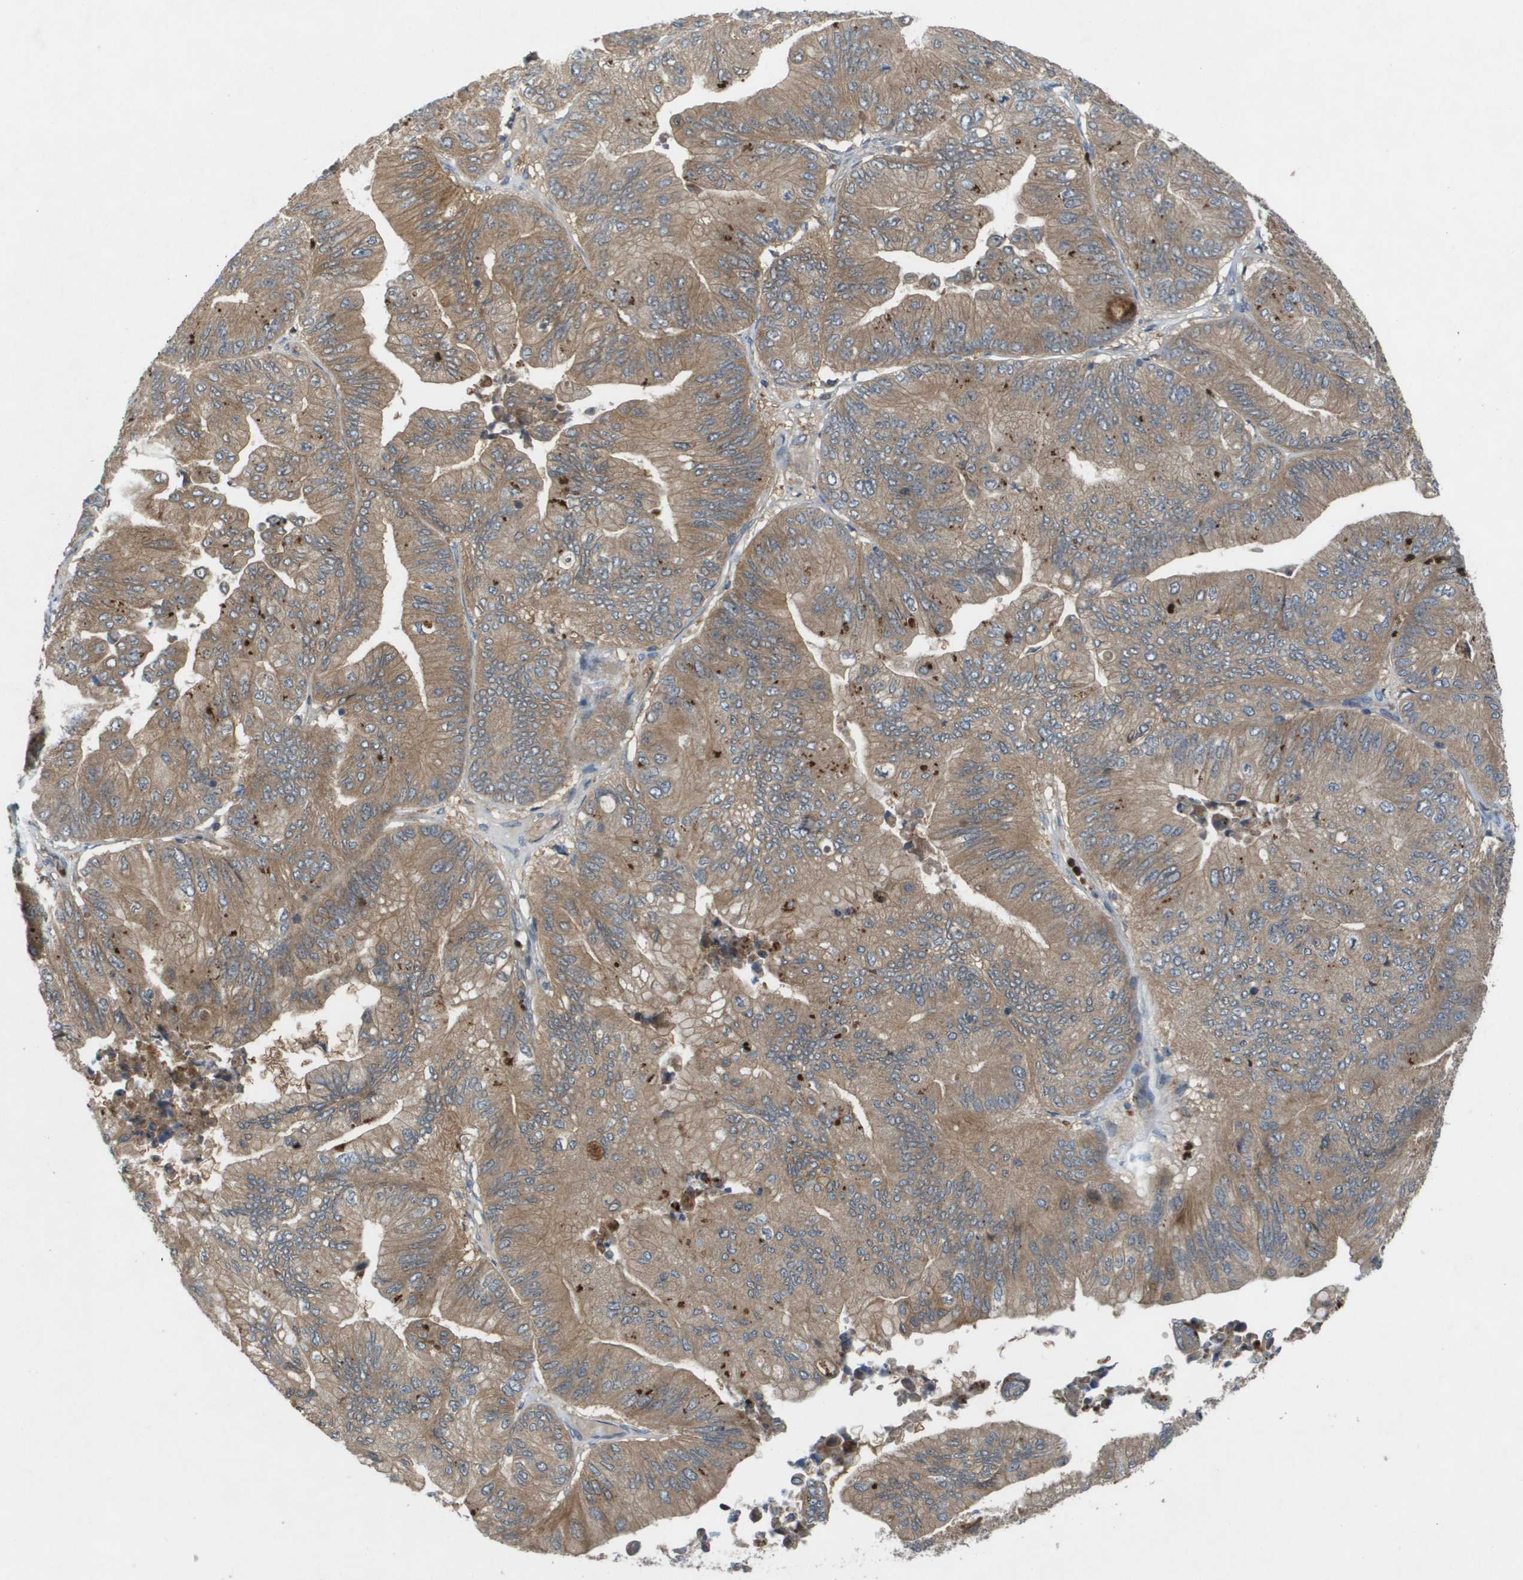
{"staining": {"intensity": "moderate", "quantity": ">75%", "location": "cytoplasmic/membranous"}, "tissue": "ovarian cancer", "cell_type": "Tumor cells", "image_type": "cancer", "snomed": [{"axis": "morphology", "description": "Cystadenocarcinoma, mucinous, NOS"}, {"axis": "topography", "description": "Ovary"}], "caption": "High-magnification brightfield microscopy of ovarian cancer (mucinous cystadenocarcinoma) stained with DAB (3,3'-diaminobenzidine) (brown) and counterstained with hematoxylin (blue). tumor cells exhibit moderate cytoplasmic/membranous expression is identified in about>75% of cells.", "gene": "PALD1", "patient": {"sex": "female", "age": 61}}